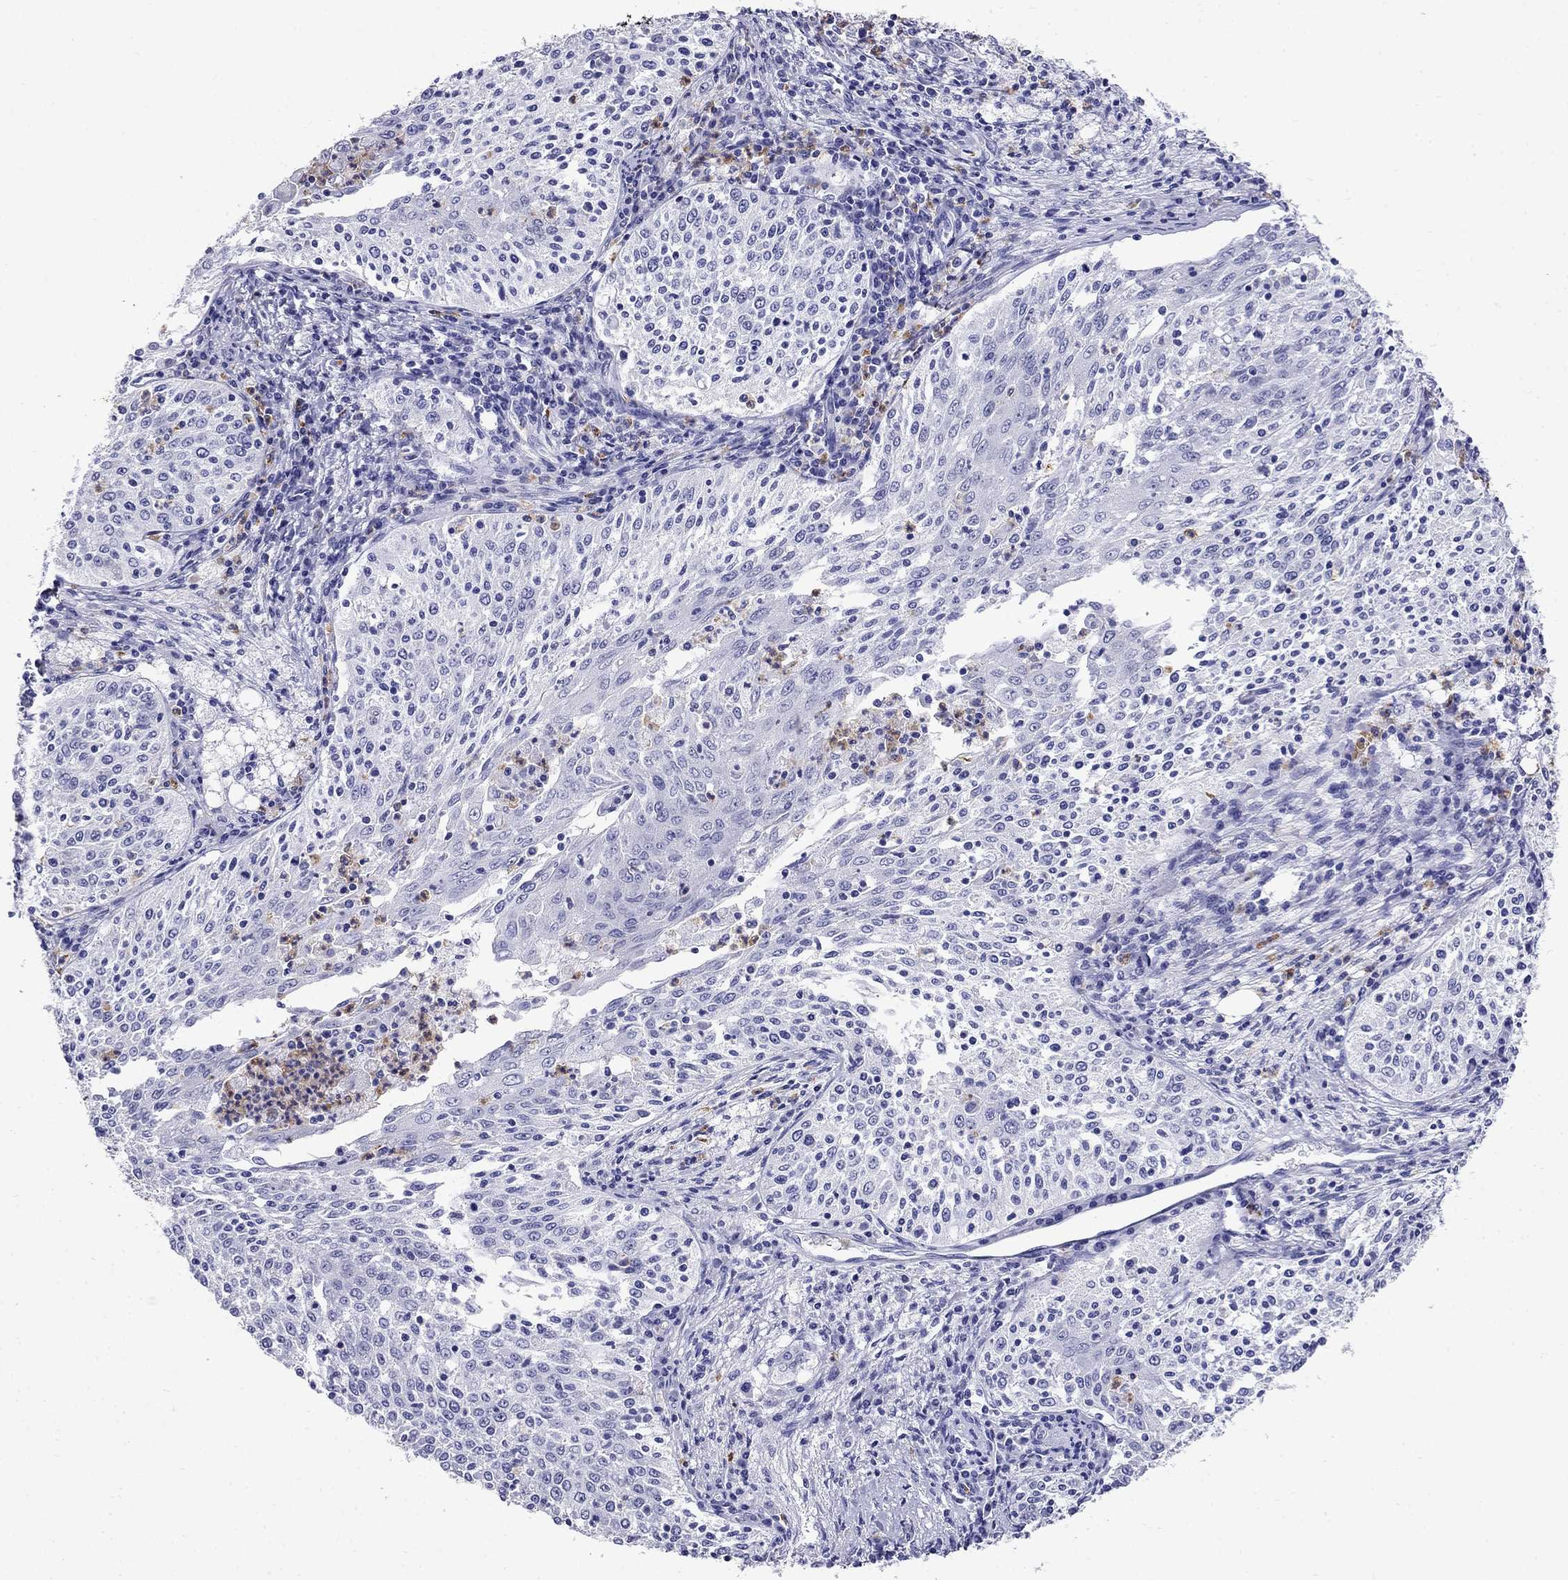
{"staining": {"intensity": "negative", "quantity": "none", "location": "none"}, "tissue": "cervical cancer", "cell_type": "Tumor cells", "image_type": "cancer", "snomed": [{"axis": "morphology", "description": "Squamous cell carcinoma, NOS"}, {"axis": "topography", "description": "Cervix"}], "caption": "Immunohistochemical staining of cervical cancer (squamous cell carcinoma) shows no significant expression in tumor cells.", "gene": "PPP1R36", "patient": {"sex": "female", "age": 41}}